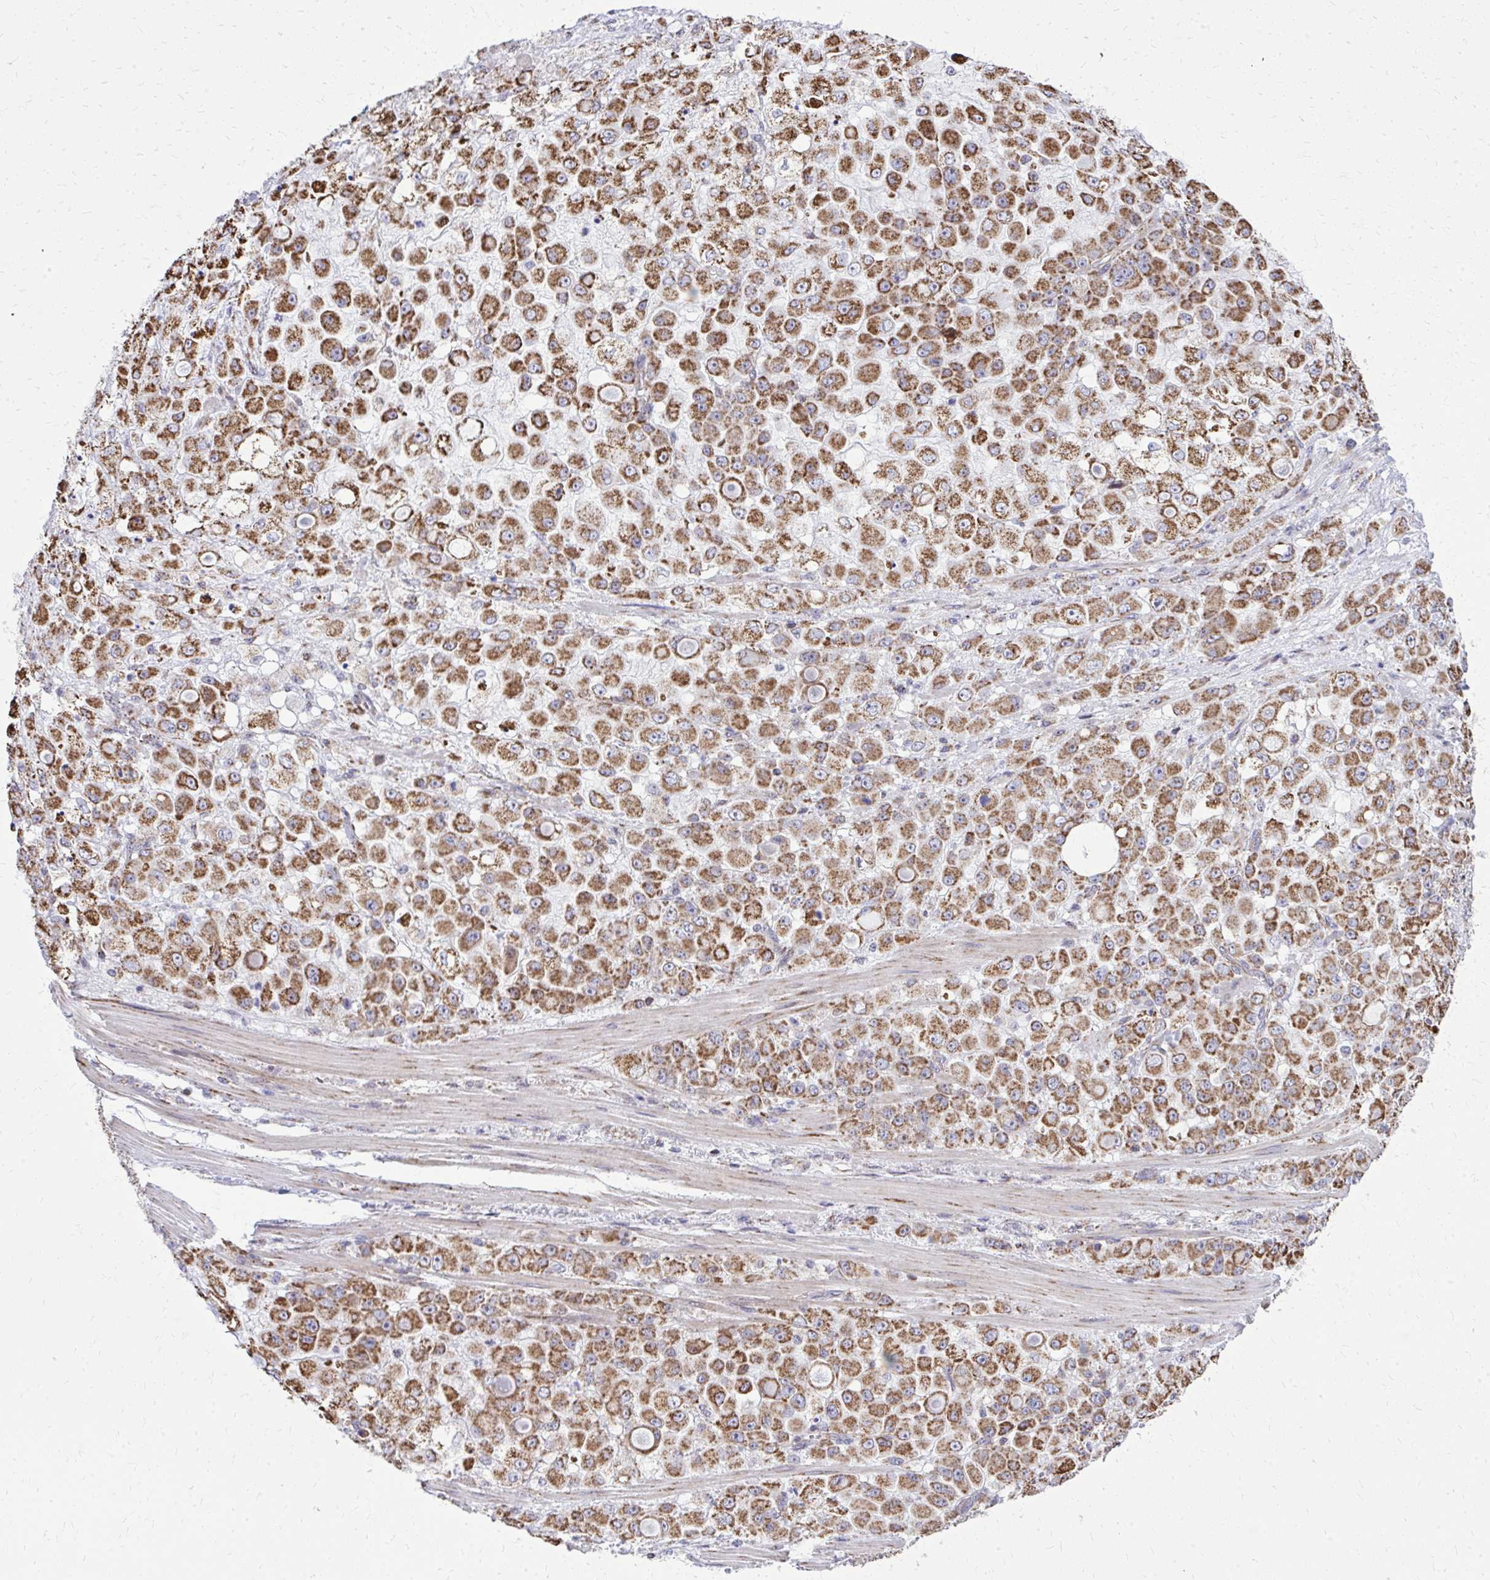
{"staining": {"intensity": "strong", "quantity": ">75%", "location": "cytoplasmic/membranous"}, "tissue": "stomach cancer", "cell_type": "Tumor cells", "image_type": "cancer", "snomed": [{"axis": "morphology", "description": "Adenocarcinoma, NOS"}, {"axis": "topography", "description": "Stomach"}], "caption": "Adenocarcinoma (stomach) tissue reveals strong cytoplasmic/membranous staining in about >75% of tumor cells, visualized by immunohistochemistry.", "gene": "ZNF362", "patient": {"sex": "female", "age": 76}}